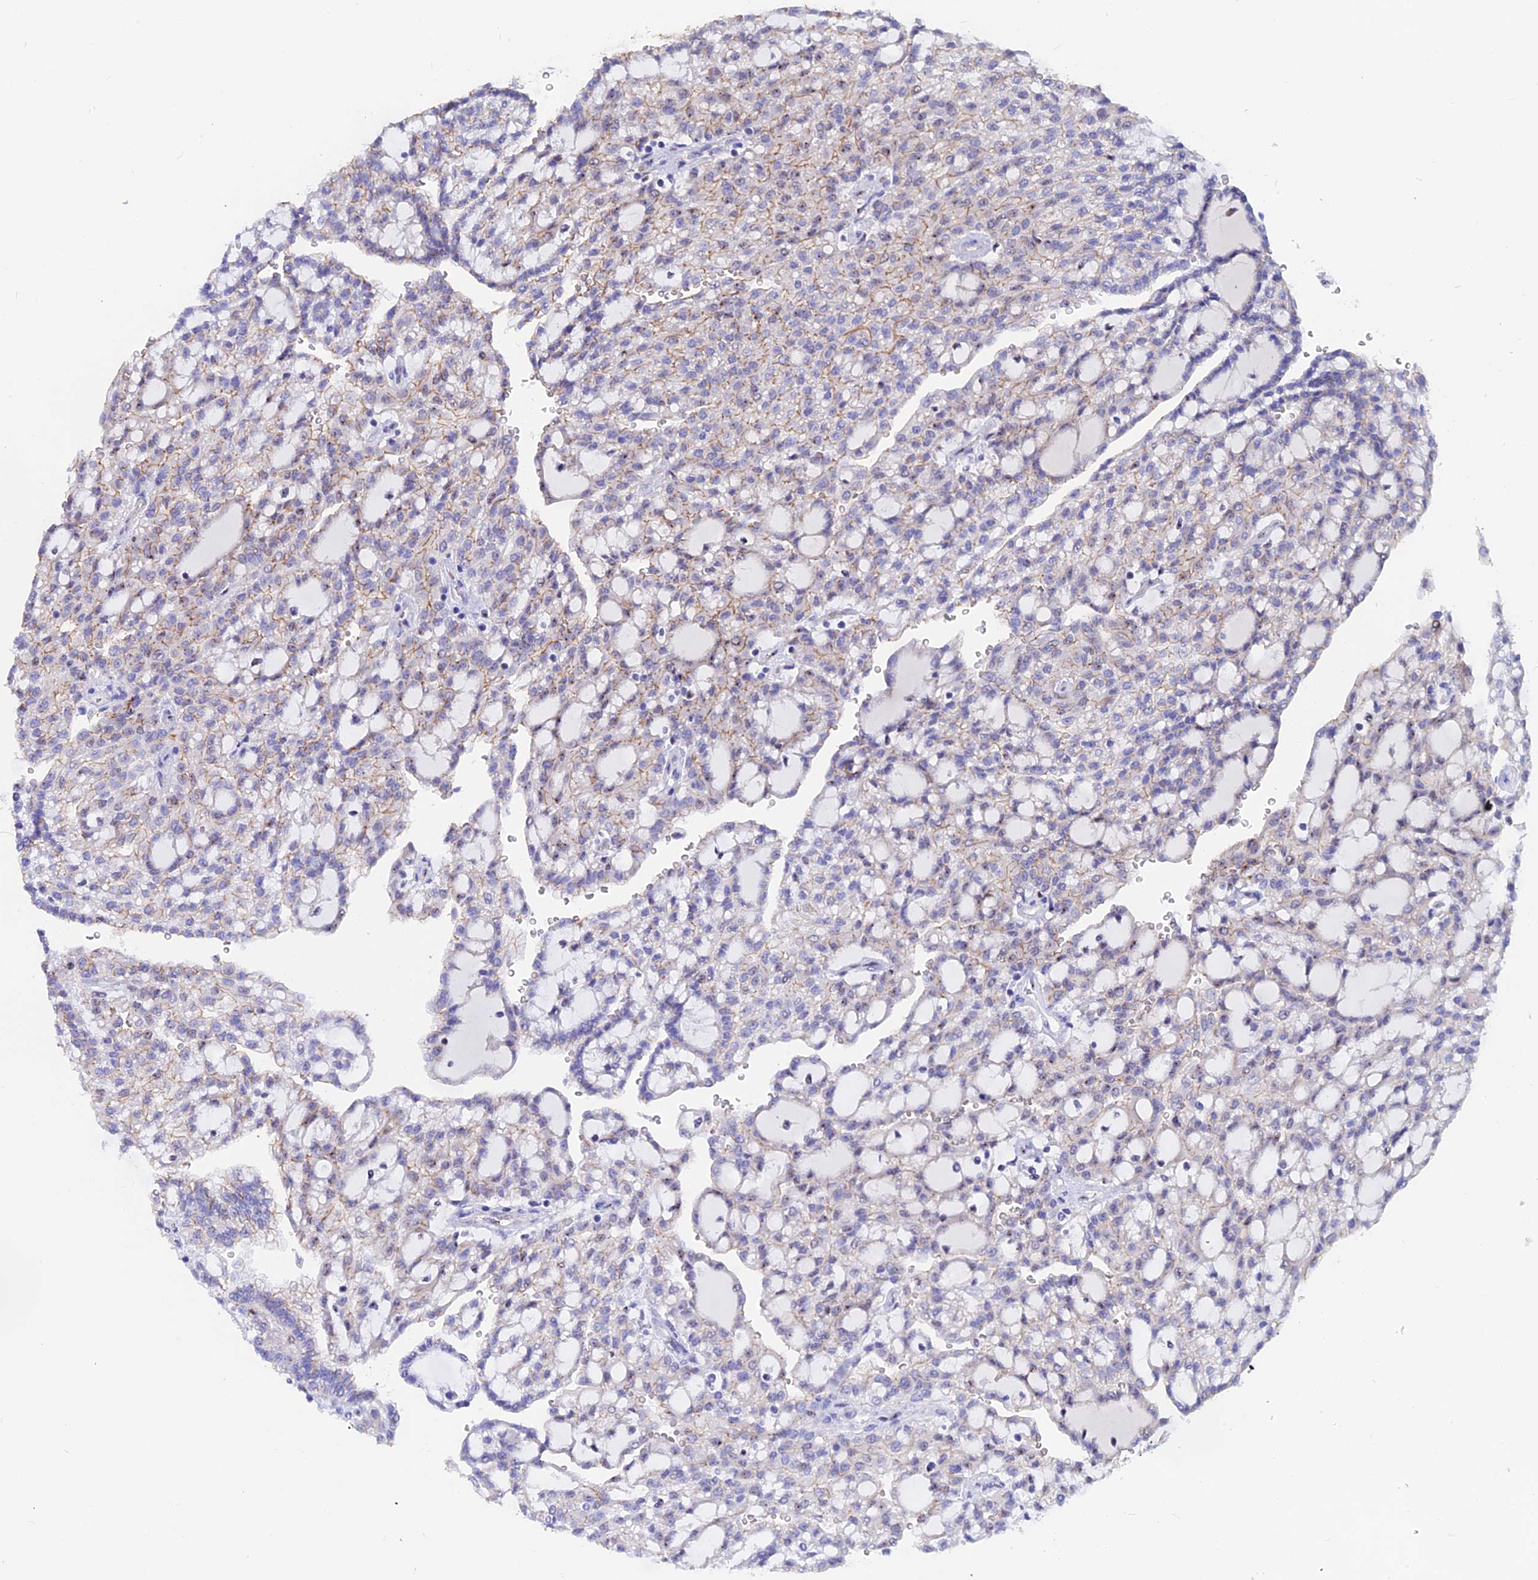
{"staining": {"intensity": "weak", "quantity": "25%-75%", "location": "cytoplasmic/membranous,nuclear"}, "tissue": "renal cancer", "cell_type": "Tumor cells", "image_type": "cancer", "snomed": [{"axis": "morphology", "description": "Adenocarcinoma, NOS"}, {"axis": "topography", "description": "Kidney"}], "caption": "Renal cancer (adenocarcinoma) was stained to show a protein in brown. There is low levels of weak cytoplasmic/membranous and nuclear staining in approximately 25%-75% of tumor cells. (DAB = brown stain, brightfield microscopy at high magnification).", "gene": "GK5", "patient": {"sex": "male", "age": 63}}